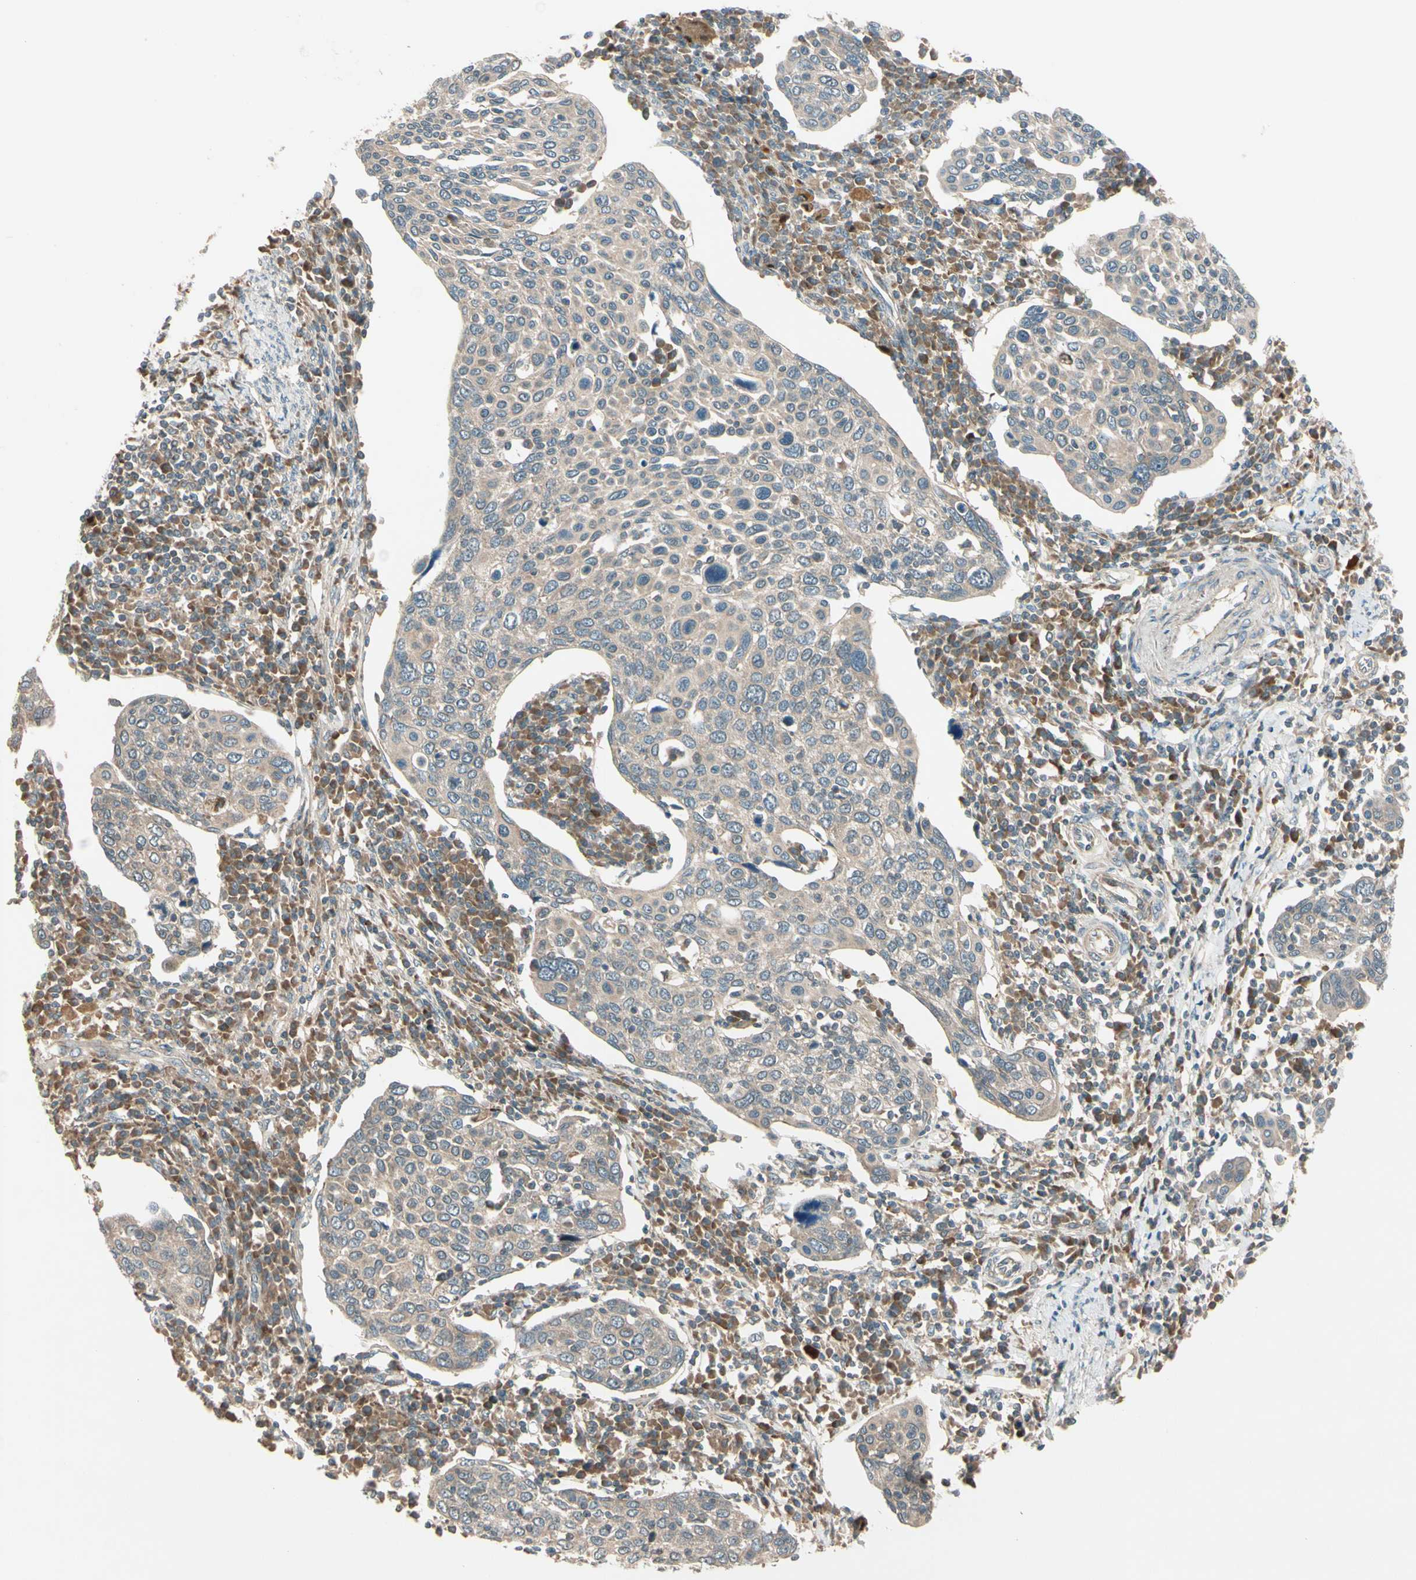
{"staining": {"intensity": "weak", "quantity": ">75%", "location": "cytoplasmic/membranous"}, "tissue": "cervical cancer", "cell_type": "Tumor cells", "image_type": "cancer", "snomed": [{"axis": "morphology", "description": "Squamous cell carcinoma, NOS"}, {"axis": "topography", "description": "Cervix"}], "caption": "Tumor cells exhibit low levels of weak cytoplasmic/membranous staining in approximately >75% of cells in human cervical cancer (squamous cell carcinoma).", "gene": "ACVR1C", "patient": {"sex": "female", "age": 40}}